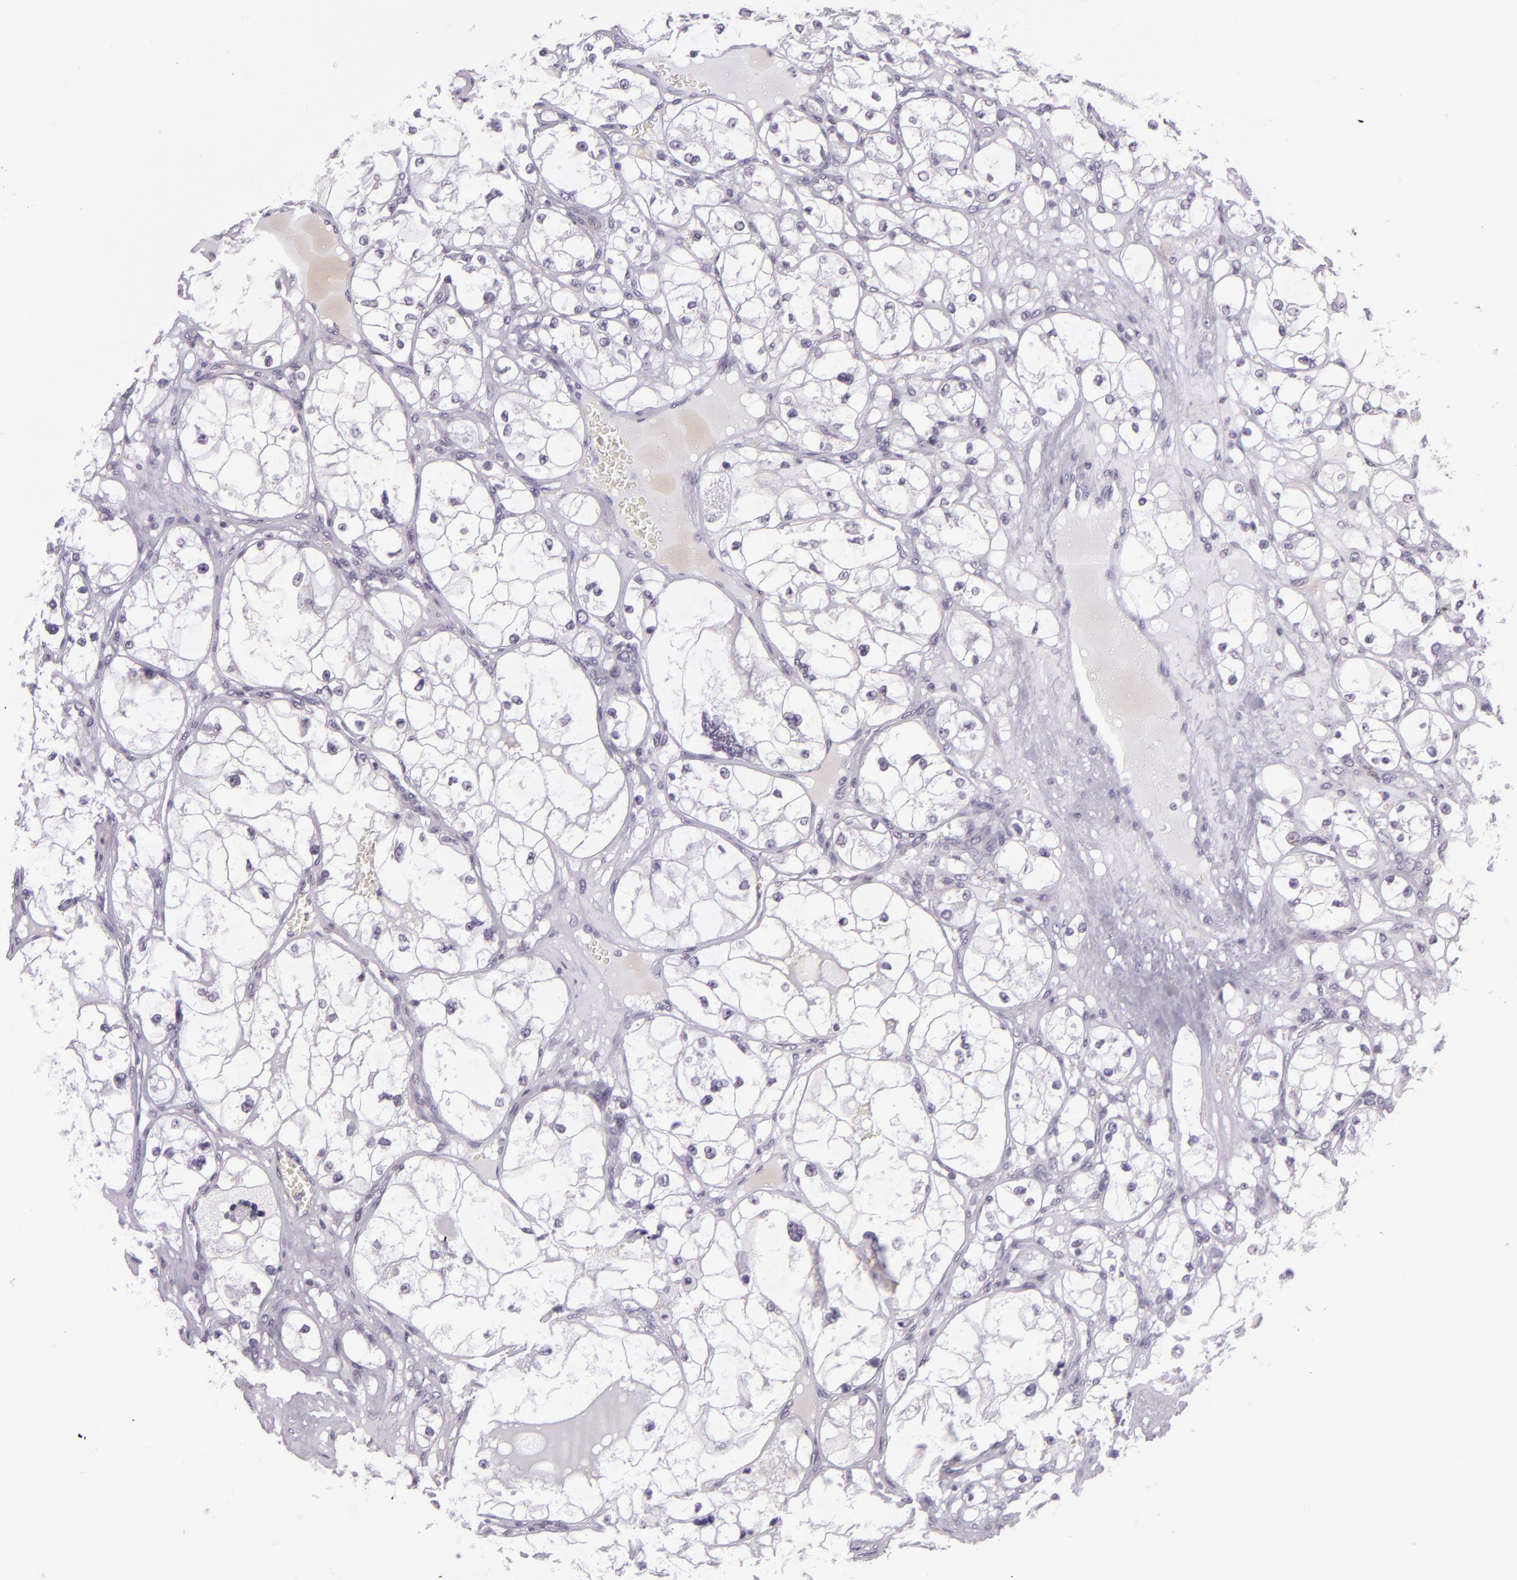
{"staining": {"intensity": "negative", "quantity": "none", "location": "none"}, "tissue": "renal cancer", "cell_type": "Tumor cells", "image_type": "cancer", "snomed": [{"axis": "morphology", "description": "Adenocarcinoma, NOS"}, {"axis": "topography", "description": "Kidney"}], "caption": "Immunohistochemical staining of human renal cancer (adenocarcinoma) displays no significant positivity in tumor cells.", "gene": "MUC6", "patient": {"sex": "male", "age": 61}}